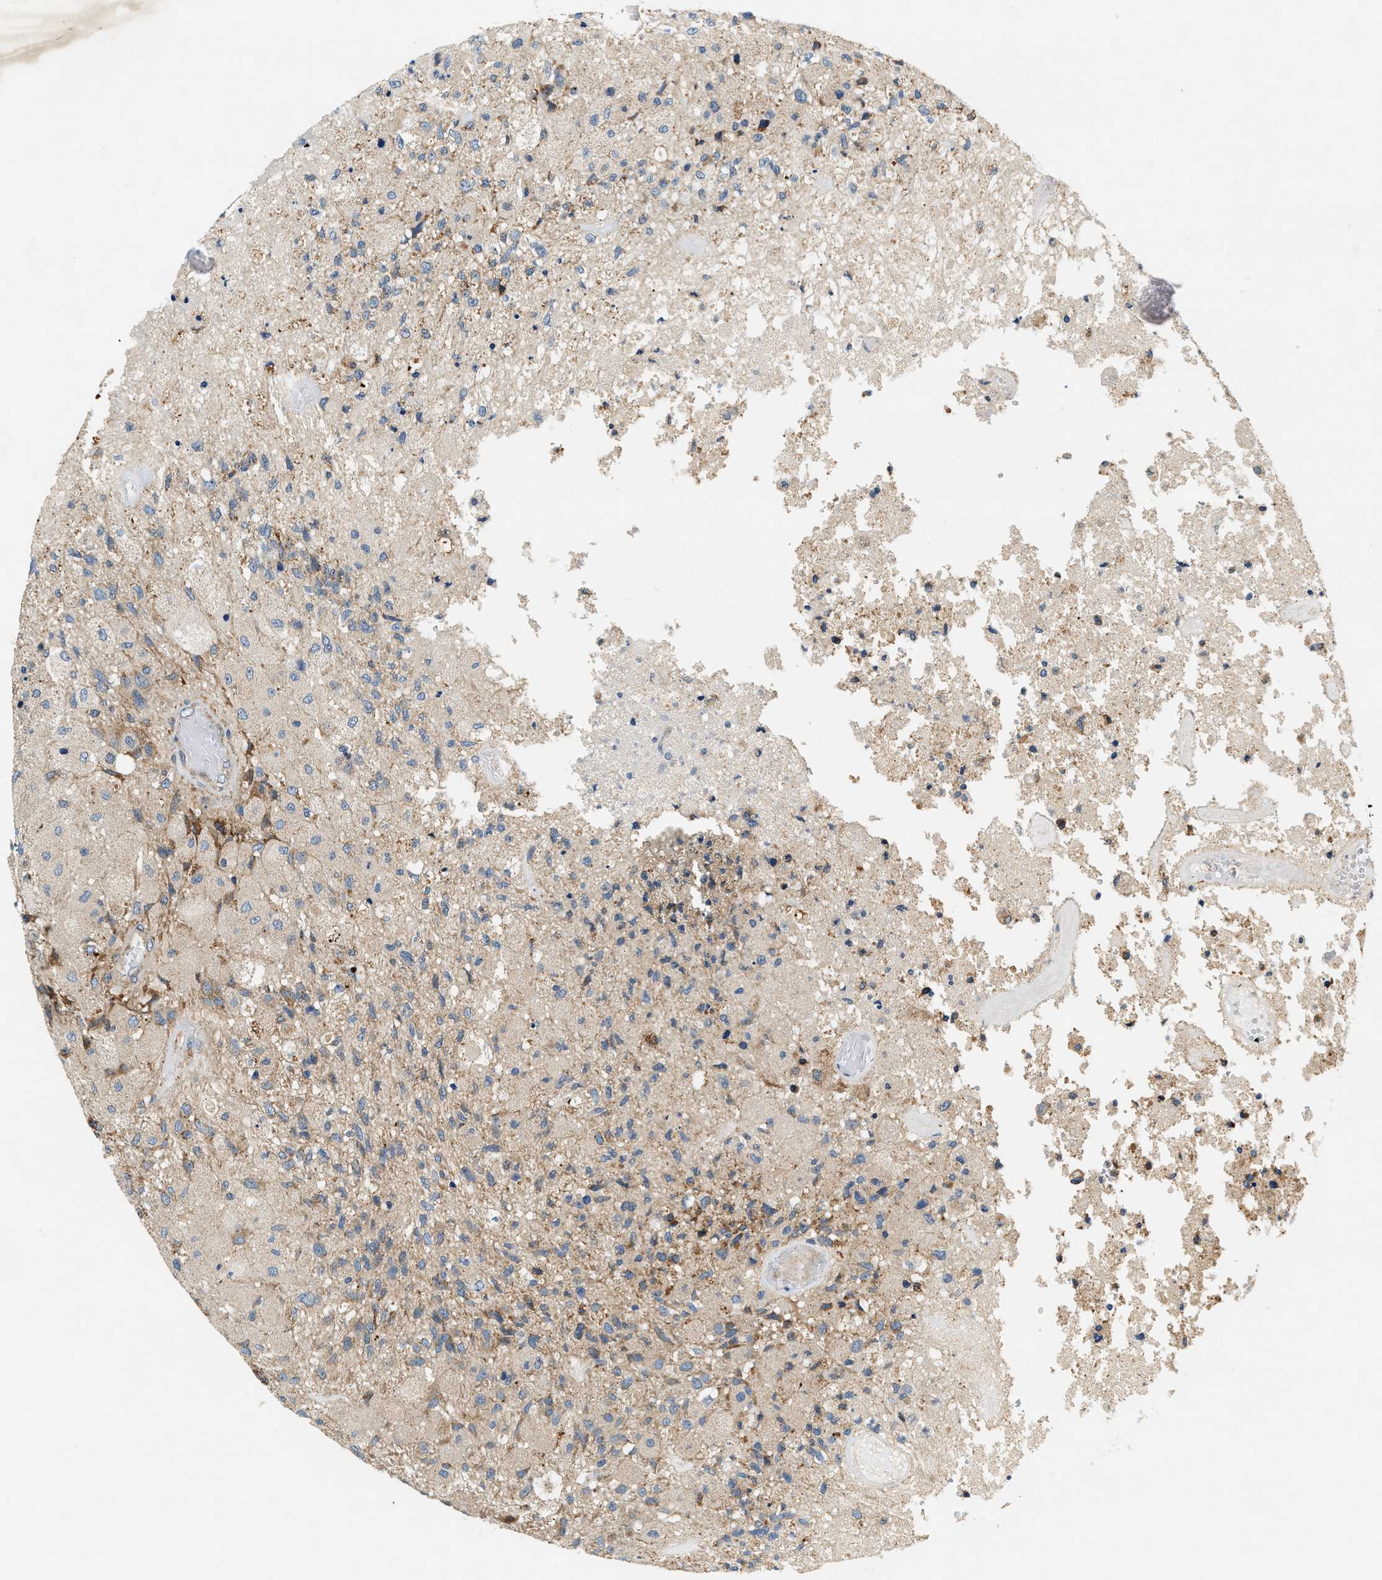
{"staining": {"intensity": "negative", "quantity": "none", "location": "none"}, "tissue": "glioma", "cell_type": "Tumor cells", "image_type": "cancer", "snomed": [{"axis": "morphology", "description": "Normal tissue, NOS"}, {"axis": "morphology", "description": "Glioma, malignant, High grade"}, {"axis": "topography", "description": "Cerebral cortex"}], "caption": "Immunohistochemical staining of glioma exhibits no significant expression in tumor cells.", "gene": "DUSP10", "patient": {"sex": "male", "age": 77}}